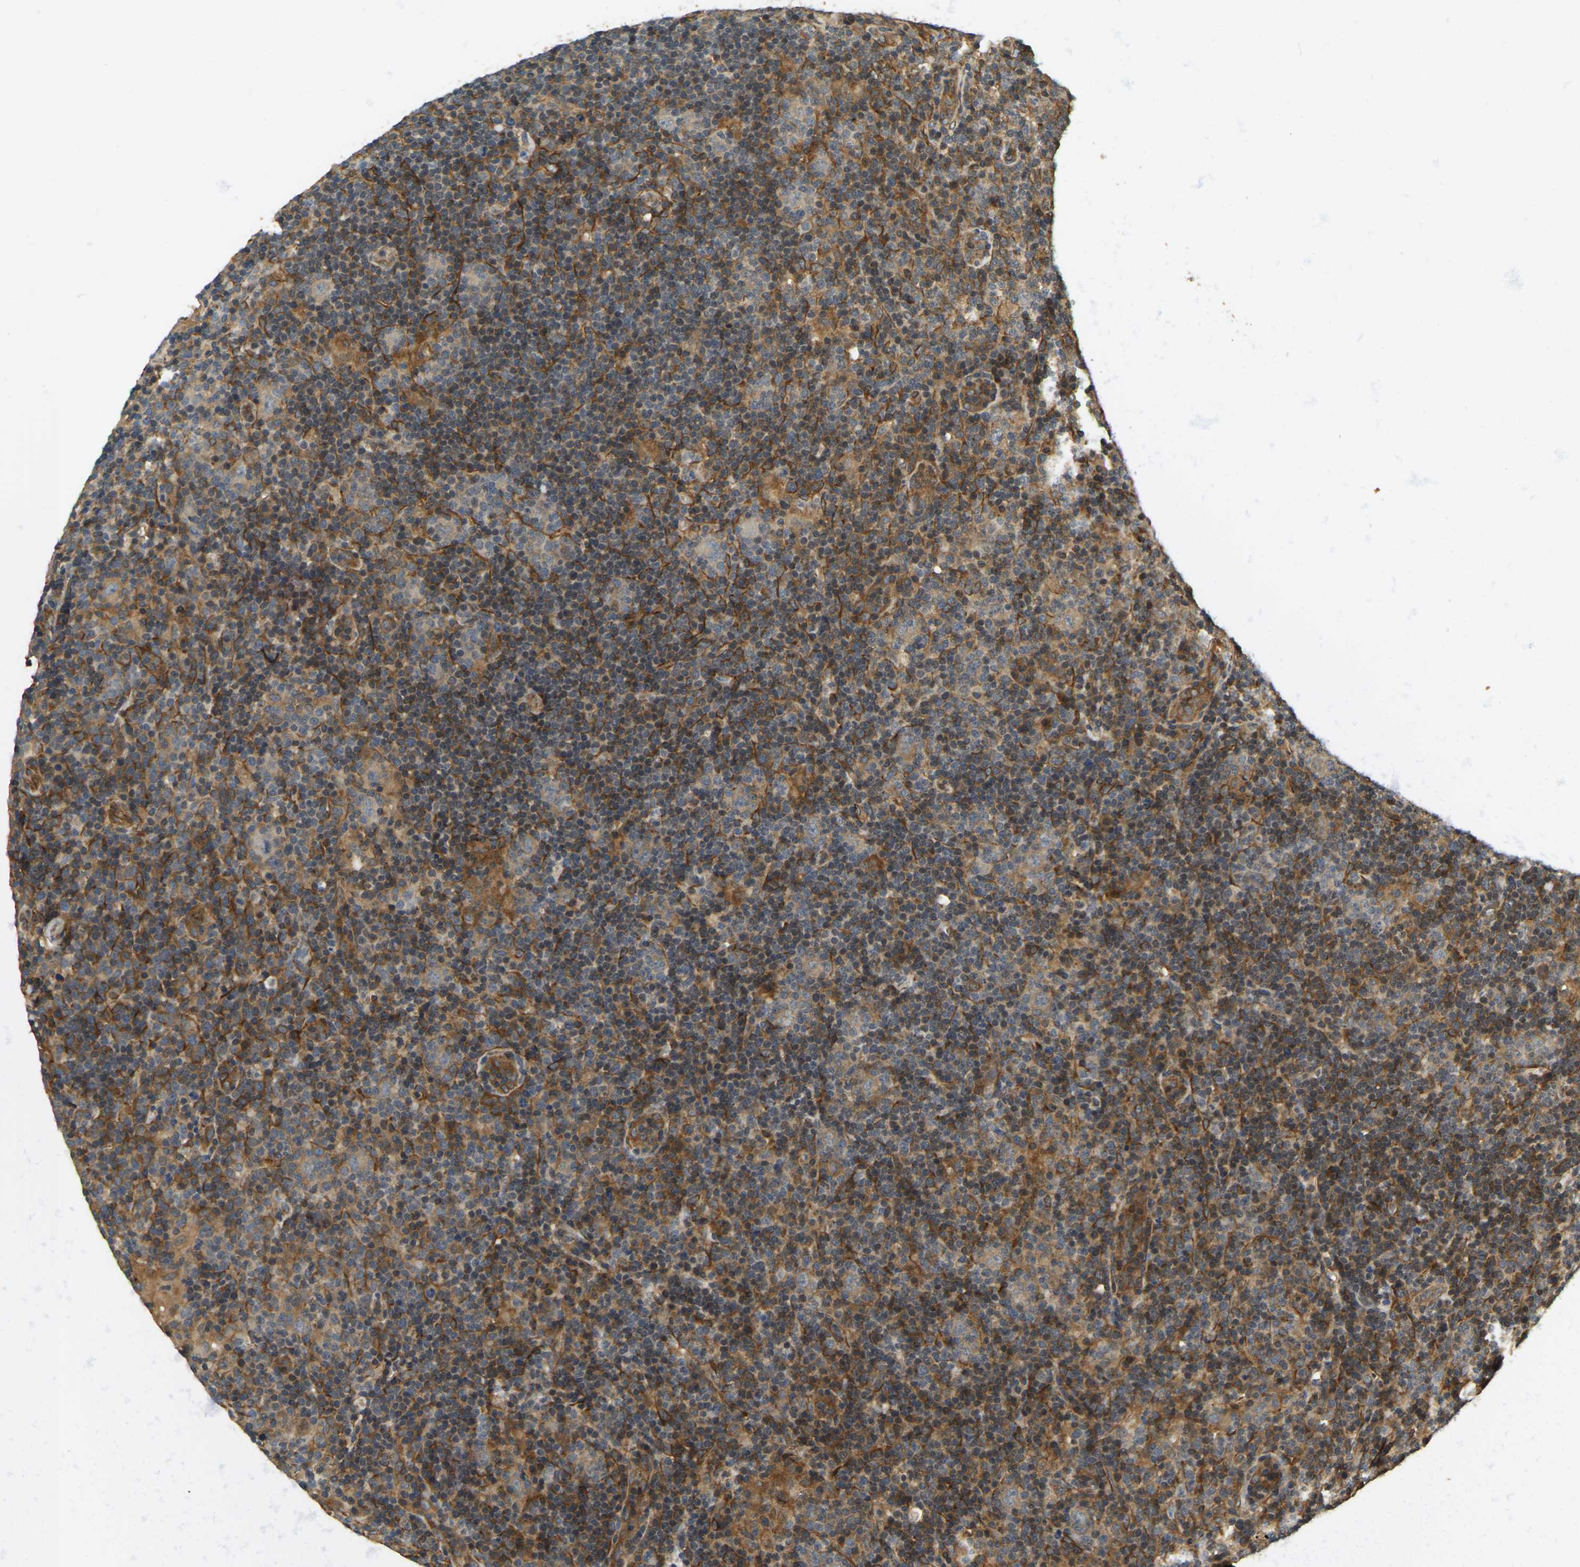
{"staining": {"intensity": "weak", "quantity": "25%-75%", "location": "cytoplasmic/membranous"}, "tissue": "lymphoma", "cell_type": "Tumor cells", "image_type": "cancer", "snomed": [{"axis": "morphology", "description": "Hodgkin's disease, NOS"}, {"axis": "topography", "description": "Lymph node"}], "caption": "Immunohistochemical staining of Hodgkin's disease demonstrates weak cytoplasmic/membranous protein expression in about 25%-75% of tumor cells. (DAB (3,3'-diaminobenzidine) IHC with brightfield microscopy, high magnification).", "gene": "ERGIC1", "patient": {"sex": "female", "age": 57}}